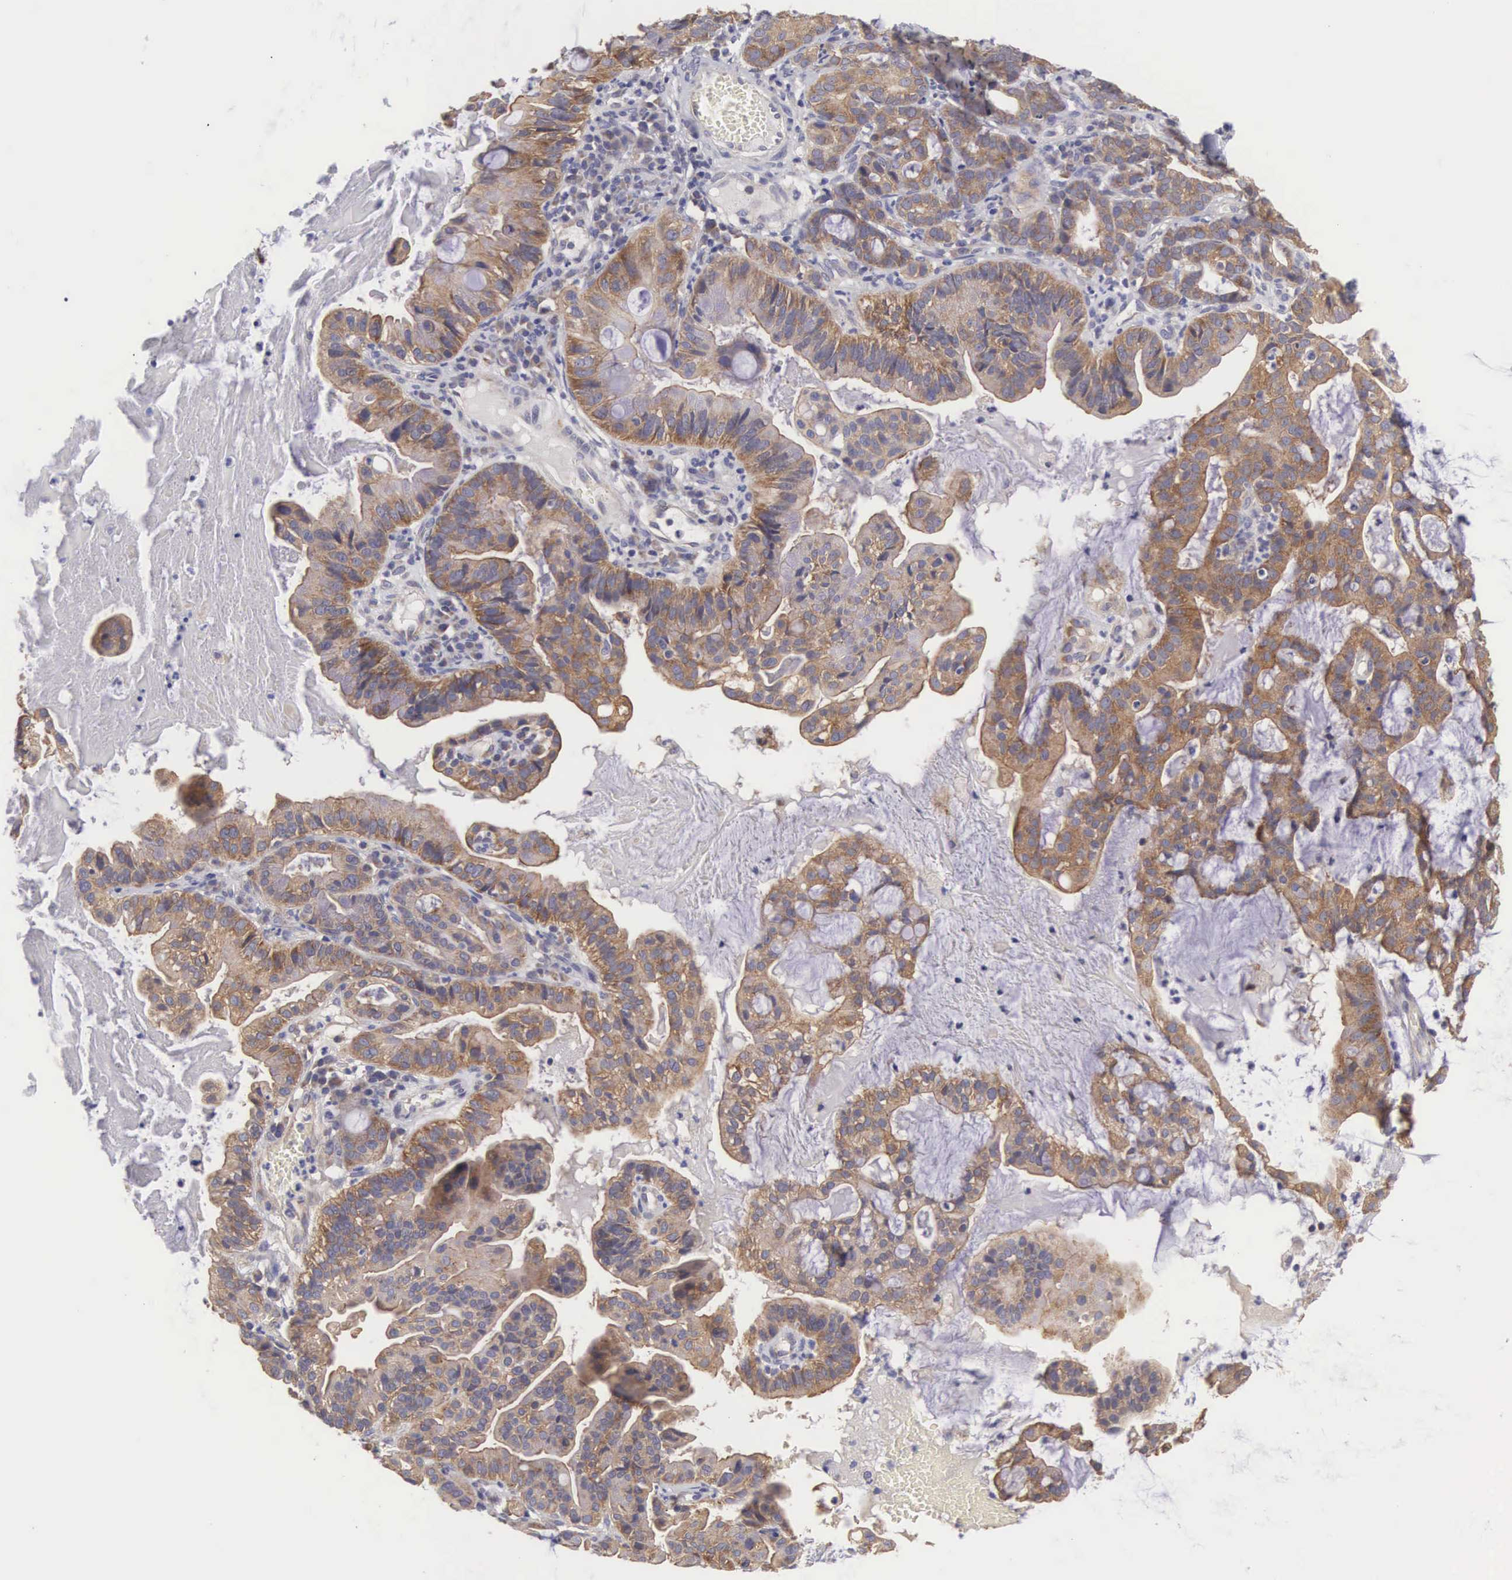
{"staining": {"intensity": "moderate", "quantity": ">75%", "location": "cytoplasmic/membranous"}, "tissue": "cervical cancer", "cell_type": "Tumor cells", "image_type": "cancer", "snomed": [{"axis": "morphology", "description": "Adenocarcinoma, NOS"}, {"axis": "topography", "description": "Cervix"}], "caption": "A brown stain highlights moderate cytoplasmic/membranous expression of a protein in human cervical cancer tumor cells.", "gene": "TXLNG", "patient": {"sex": "female", "age": 41}}